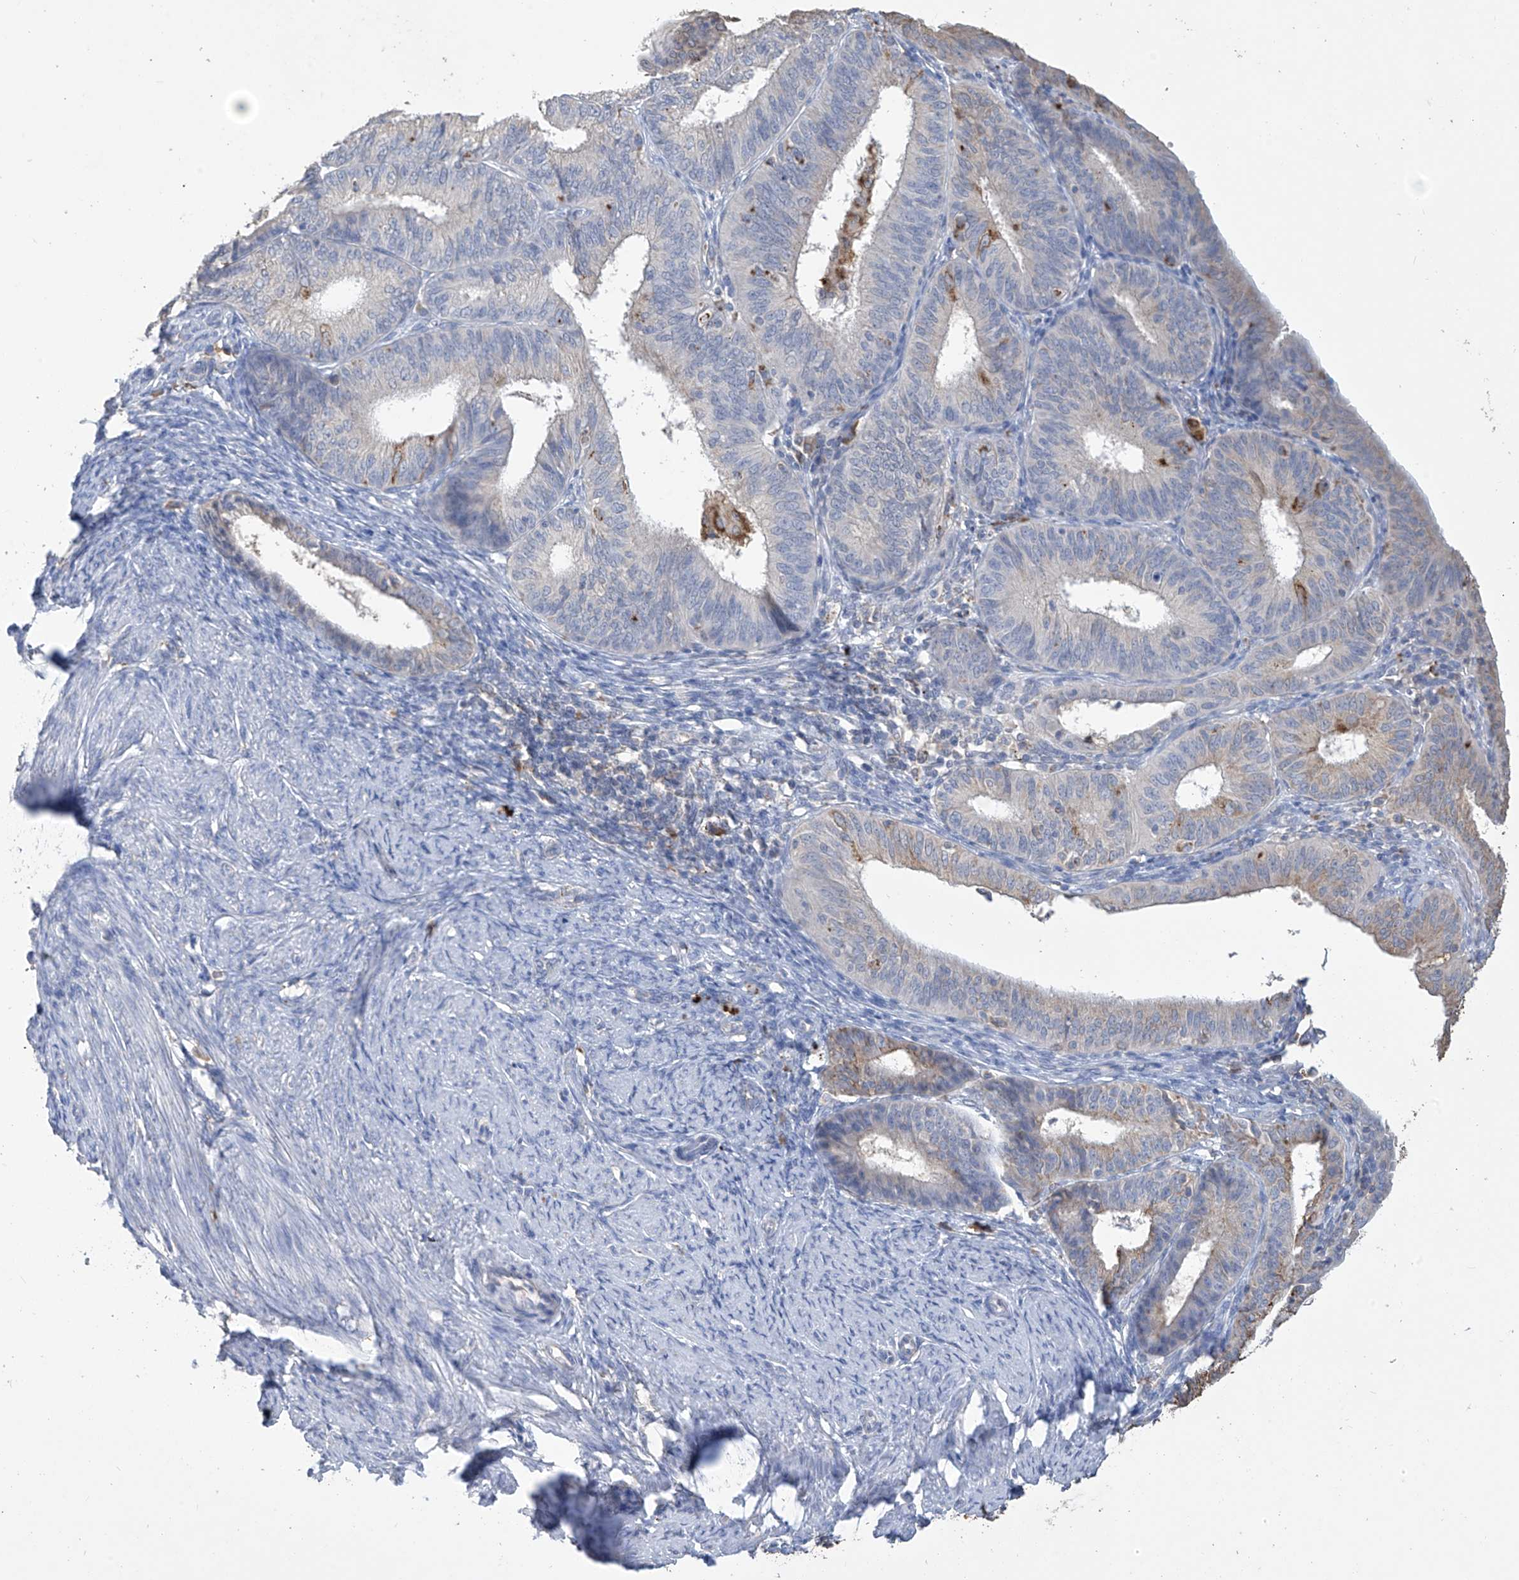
{"staining": {"intensity": "weak", "quantity": "<25%", "location": "cytoplasmic/membranous"}, "tissue": "endometrial cancer", "cell_type": "Tumor cells", "image_type": "cancer", "snomed": [{"axis": "morphology", "description": "Adenocarcinoma, NOS"}, {"axis": "topography", "description": "Endometrium"}], "caption": "Tumor cells show no significant protein staining in endometrial cancer (adenocarcinoma).", "gene": "OGT", "patient": {"sex": "female", "age": 51}}